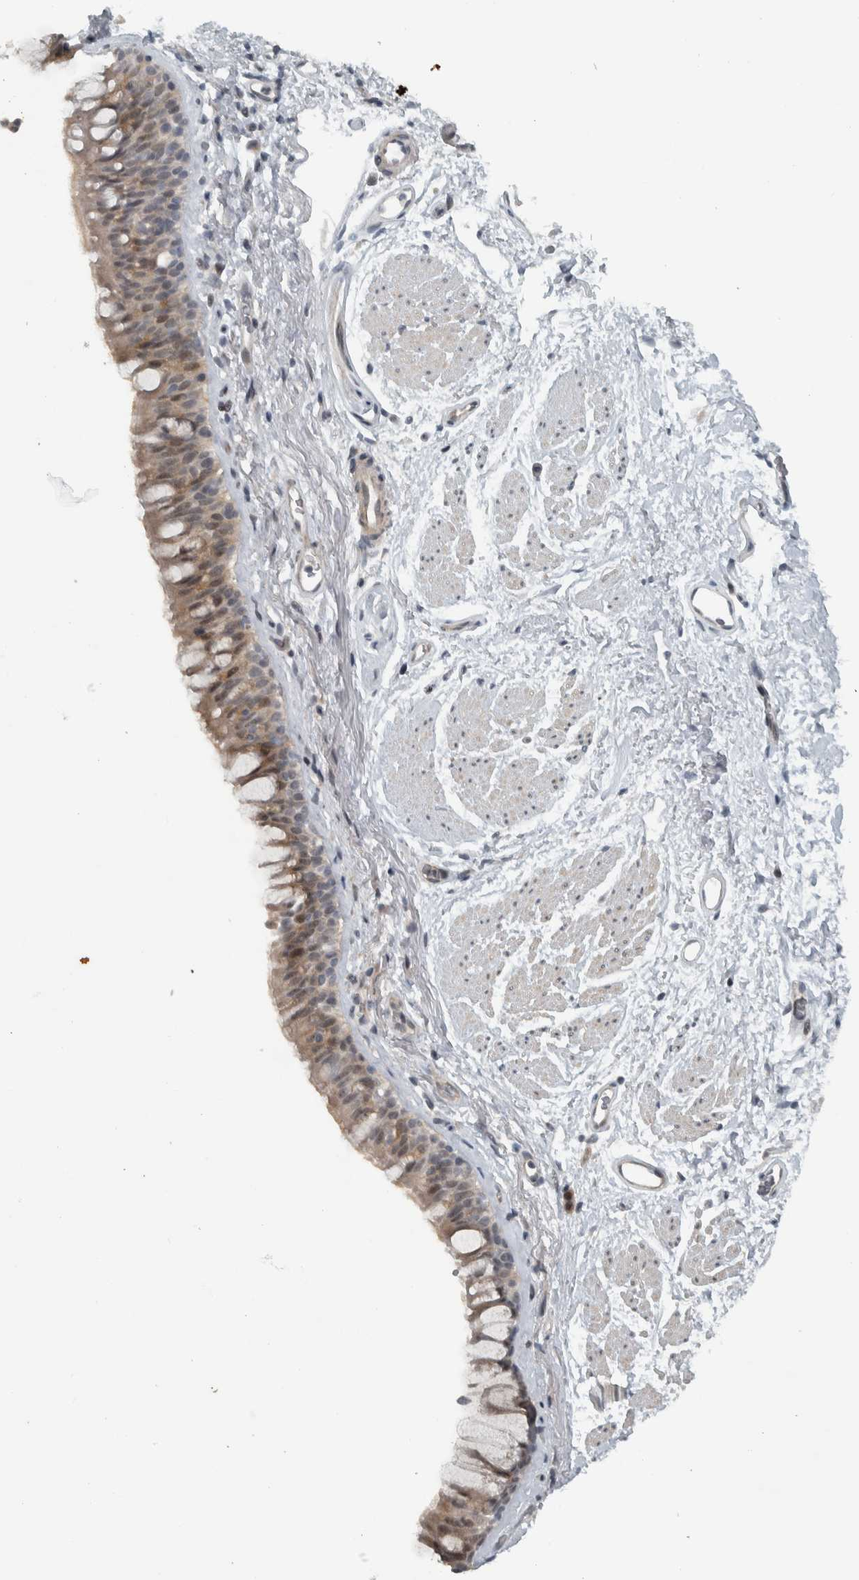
{"staining": {"intensity": "weak", "quantity": ">75%", "location": "cytoplasmic/membranous"}, "tissue": "bronchus", "cell_type": "Respiratory epithelial cells", "image_type": "normal", "snomed": [{"axis": "morphology", "description": "Normal tissue, NOS"}, {"axis": "topography", "description": "Cartilage tissue"}, {"axis": "topography", "description": "Bronchus"}], "caption": "The histopathology image displays staining of benign bronchus, revealing weak cytoplasmic/membranous protein staining (brown color) within respiratory epithelial cells. (DAB IHC with brightfield microscopy, high magnification).", "gene": "NAPG", "patient": {"sex": "female", "age": 53}}